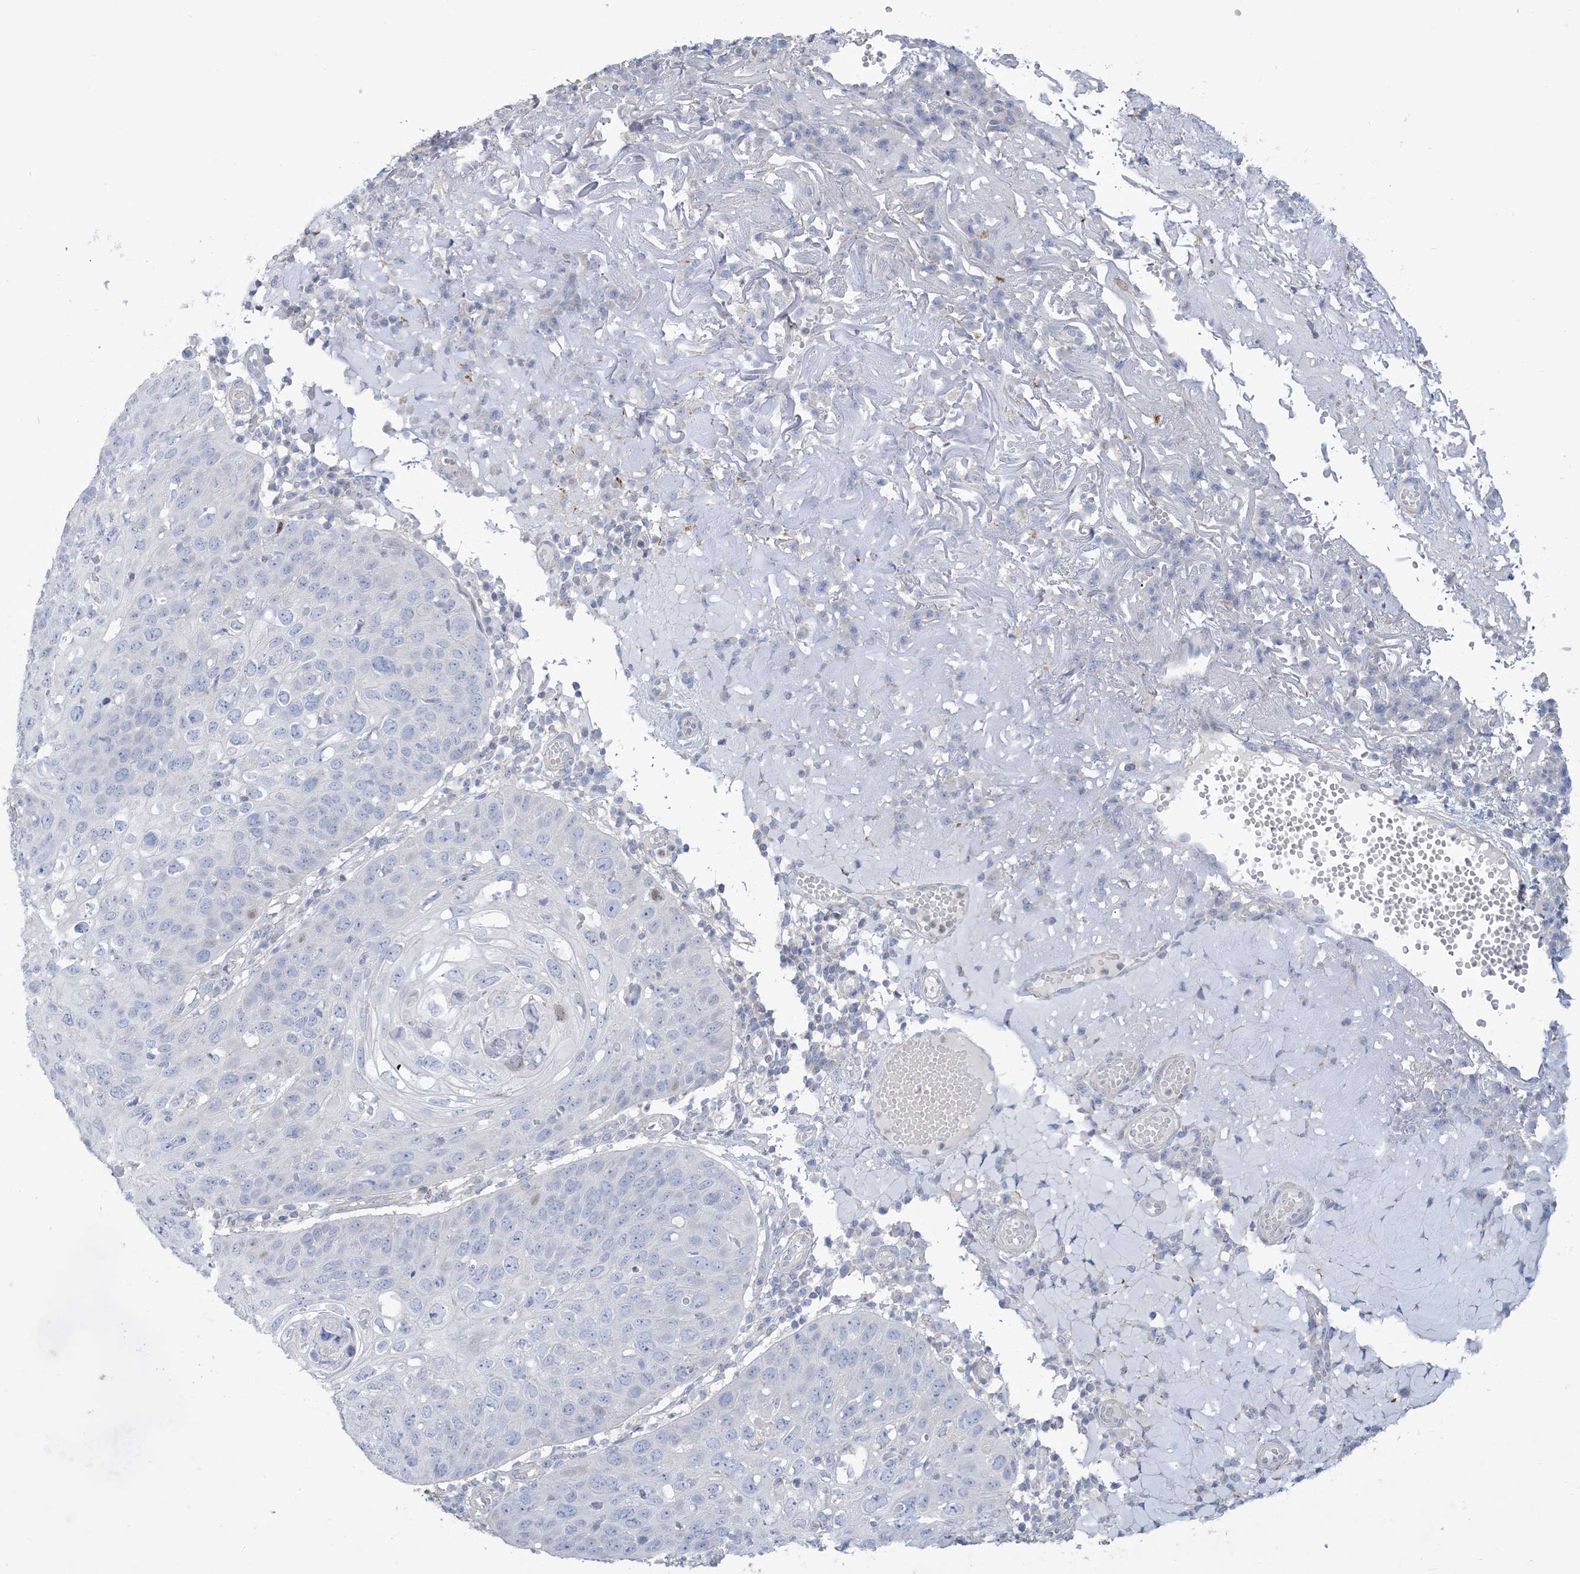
{"staining": {"intensity": "negative", "quantity": "none", "location": "none"}, "tissue": "skin cancer", "cell_type": "Tumor cells", "image_type": "cancer", "snomed": [{"axis": "morphology", "description": "Squamous cell carcinoma, NOS"}, {"axis": "topography", "description": "Skin"}], "caption": "Immunohistochemistry of skin squamous cell carcinoma reveals no positivity in tumor cells. (Stains: DAB immunohistochemistry (IHC) with hematoxylin counter stain, Microscopy: brightfield microscopy at high magnification).", "gene": "MTHFD2L", "patient": {"sex": "female", "age": 90}}